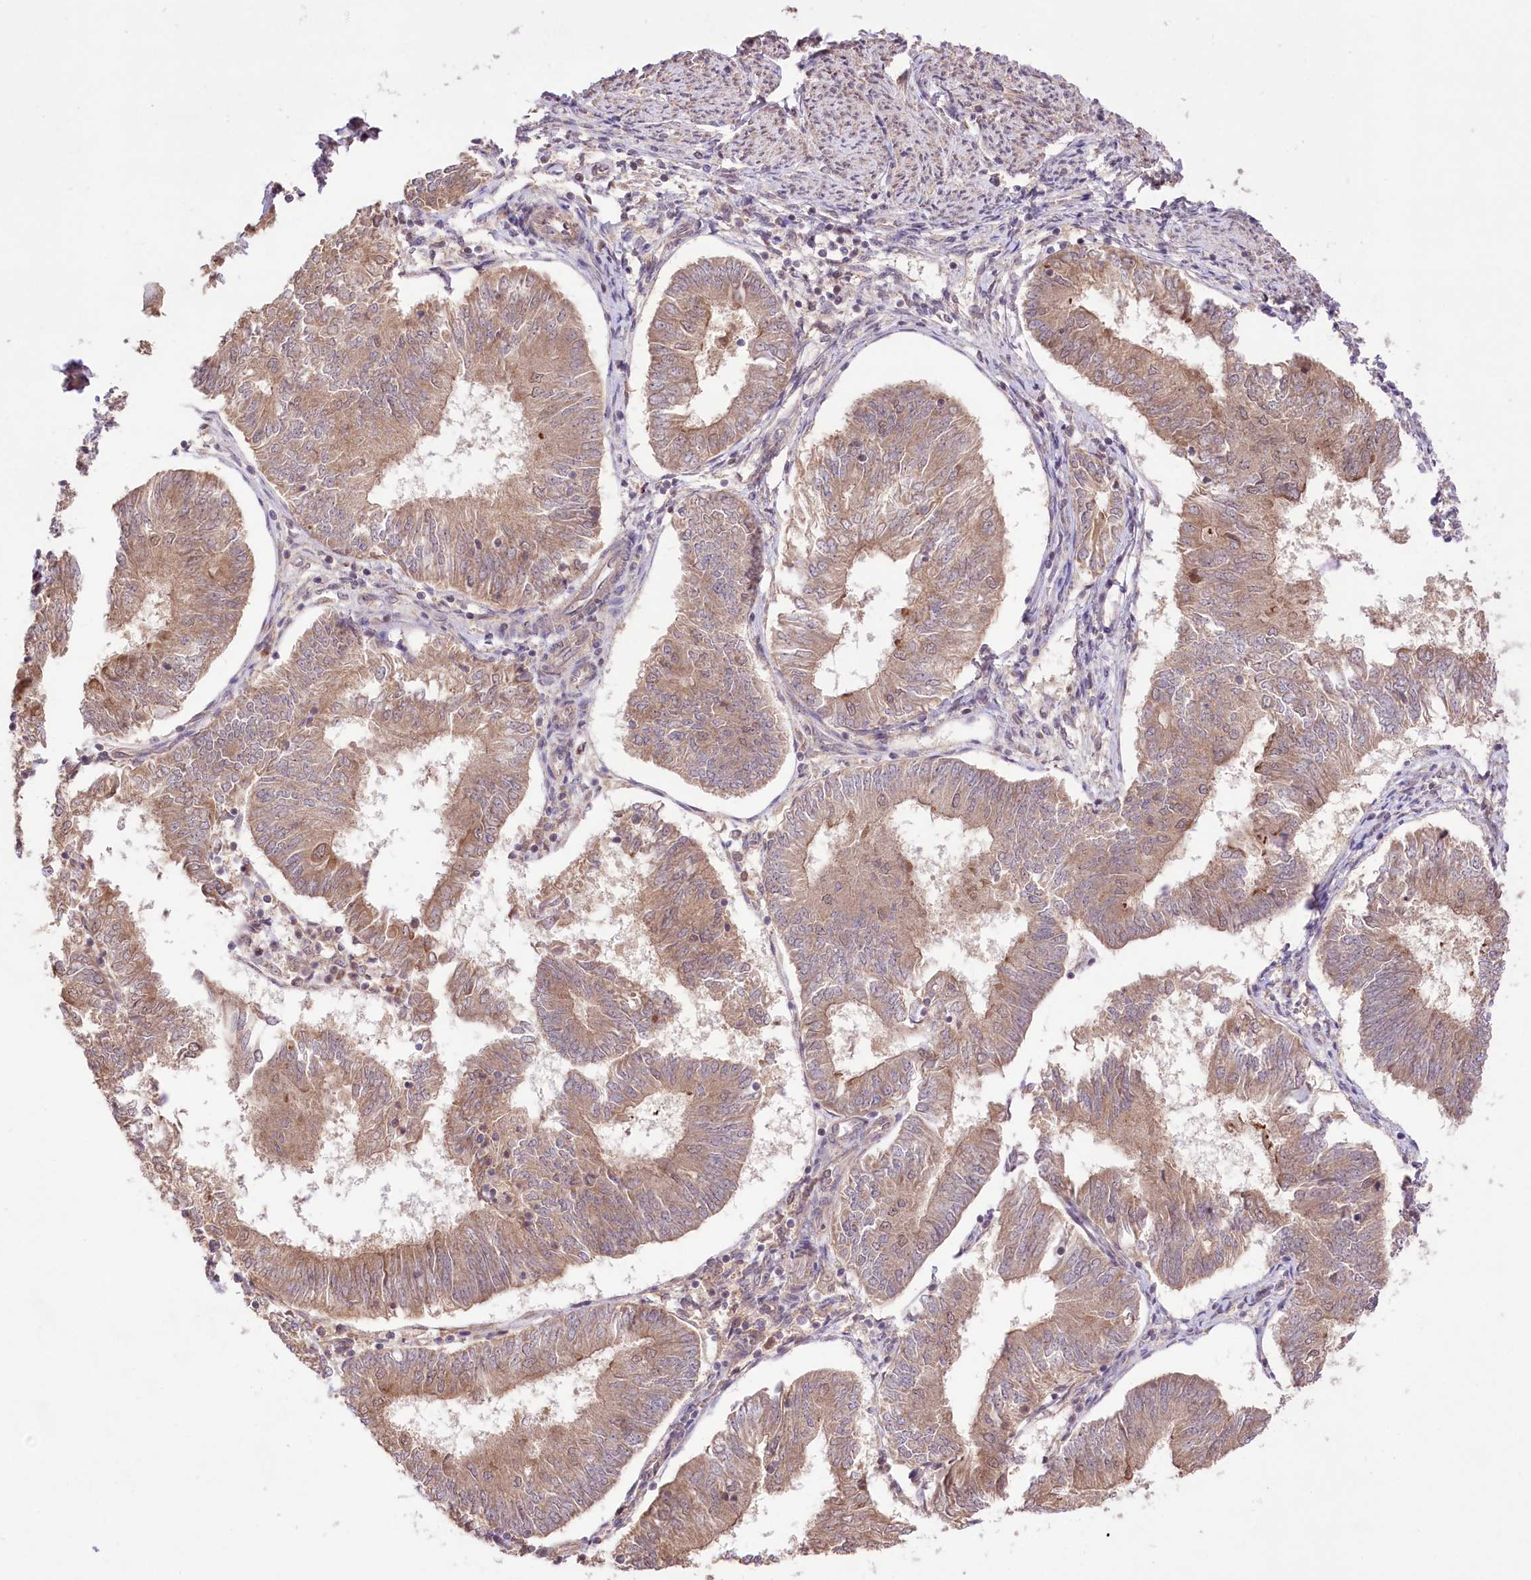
{"staining": {"intensity": "moderate", "quantity": ">75%", "location": "cytoplasmic/membranous"}, "tissue": "endometrial cancer", "cell_type": "Tumor cells", "image_type": "cancer", "snomed": [{"axis": "morphology", "description": "Adenocarcinoma, NOS"}, {"axis": "topography", "description": "Endometrium"}], "caption": "Immunohistochemistry of adenocarcinoma (endometrial) displays medium levels of moderate cytoplasmic/membranous expression in about >75% of tumor cells.", "gene": "HELT", "patient": {"sex": "female", "age": 58}}